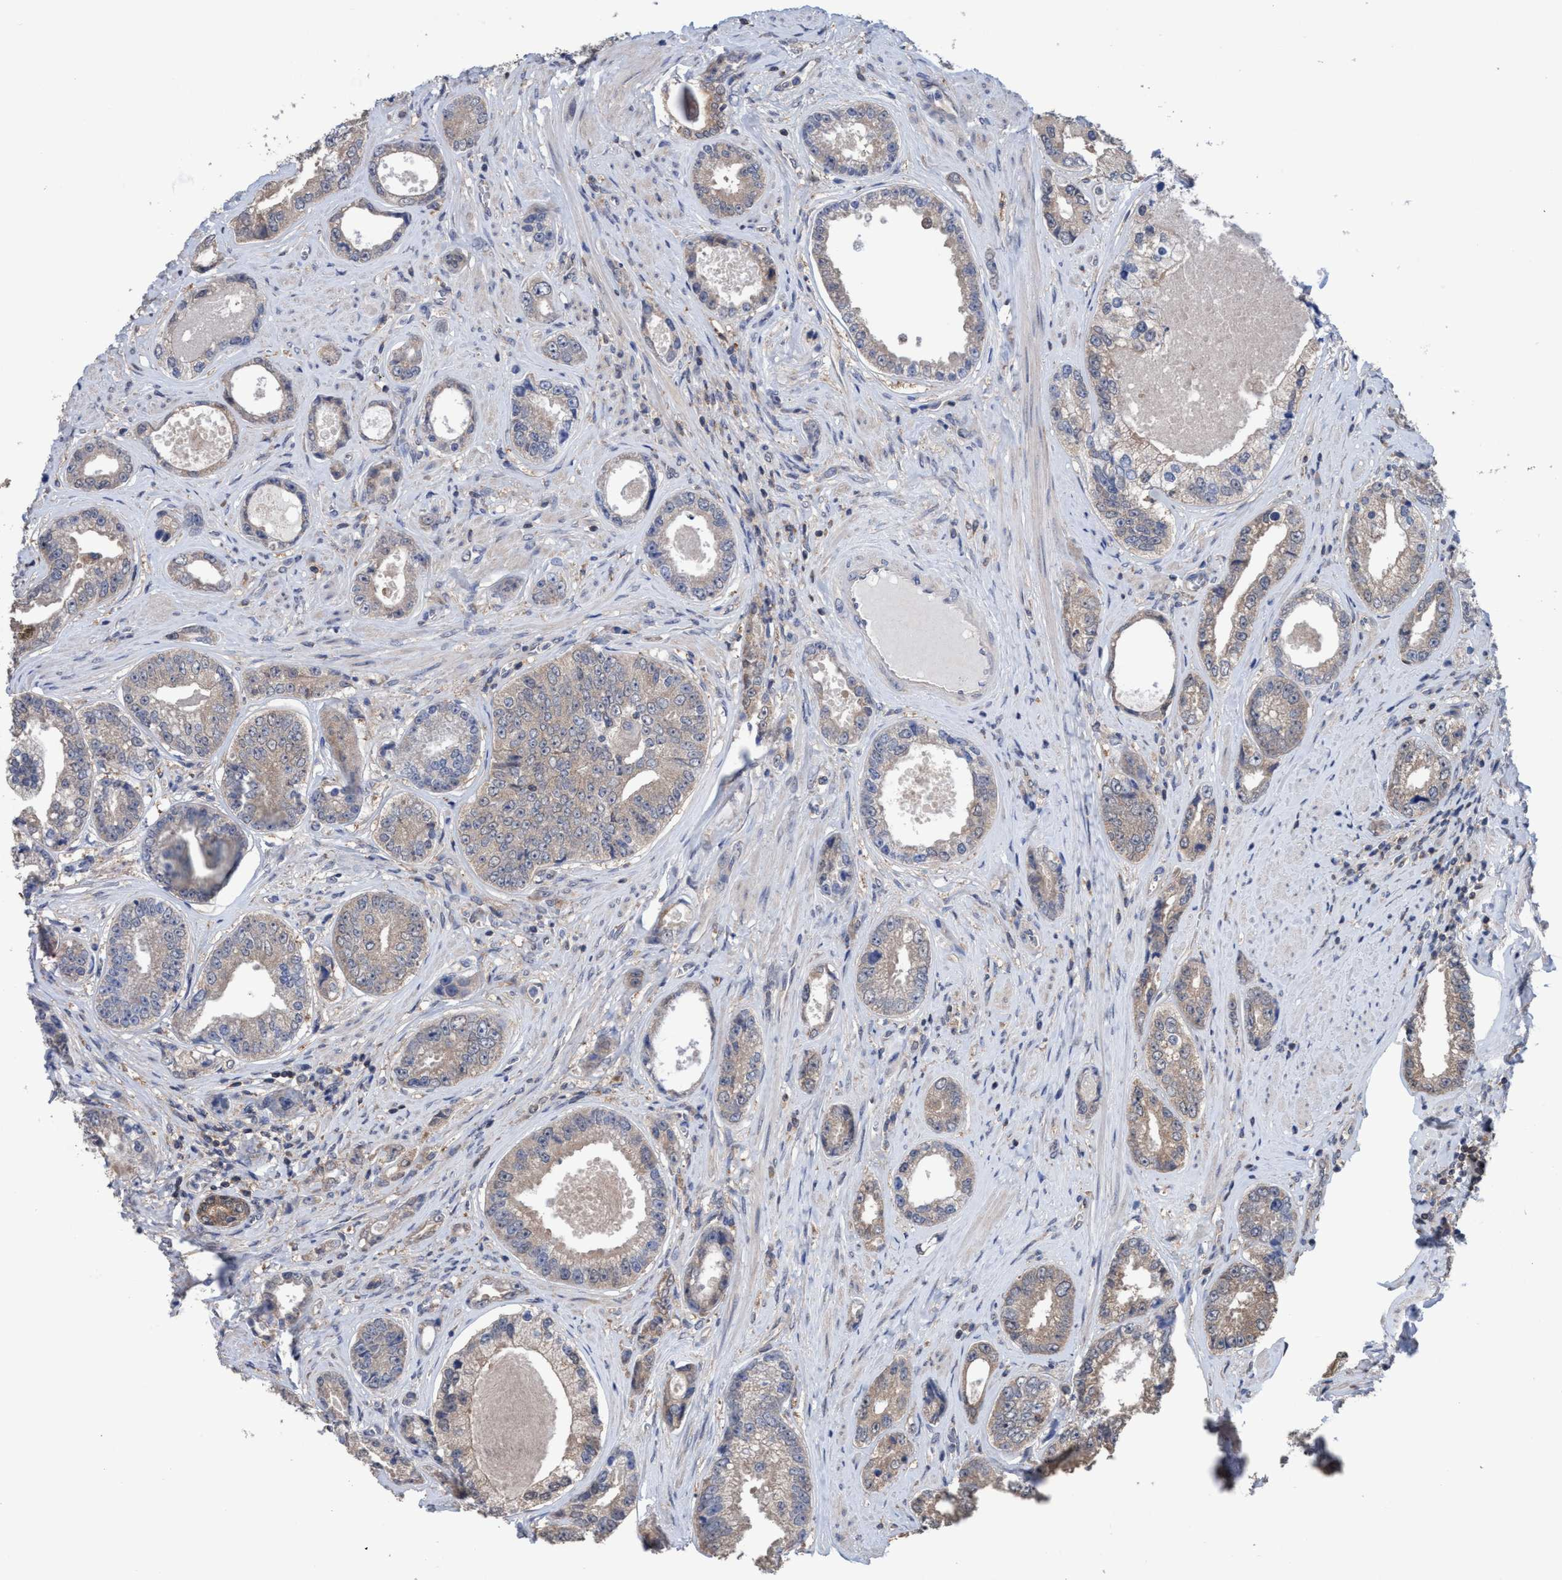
{"staining": {"intensity": "negative", "quantity": "none", "location": "none"}, "tissue": "prostate cancer", "cell_type": "Tumor cells", "image_type": "cancer", "snomed": [{"axis": "morphology", "description": "Adenocarcinoma, High grade"}, {"axis": "topography", "description": "Prostate"}], "caption": "Adenocarcinoma (high-grade) (prostate) was stained to show a protein in brown. There is no significant staining in tumor cells.", "gene": "GLOD4", "patient": {"sex": "male", "age": 61}}